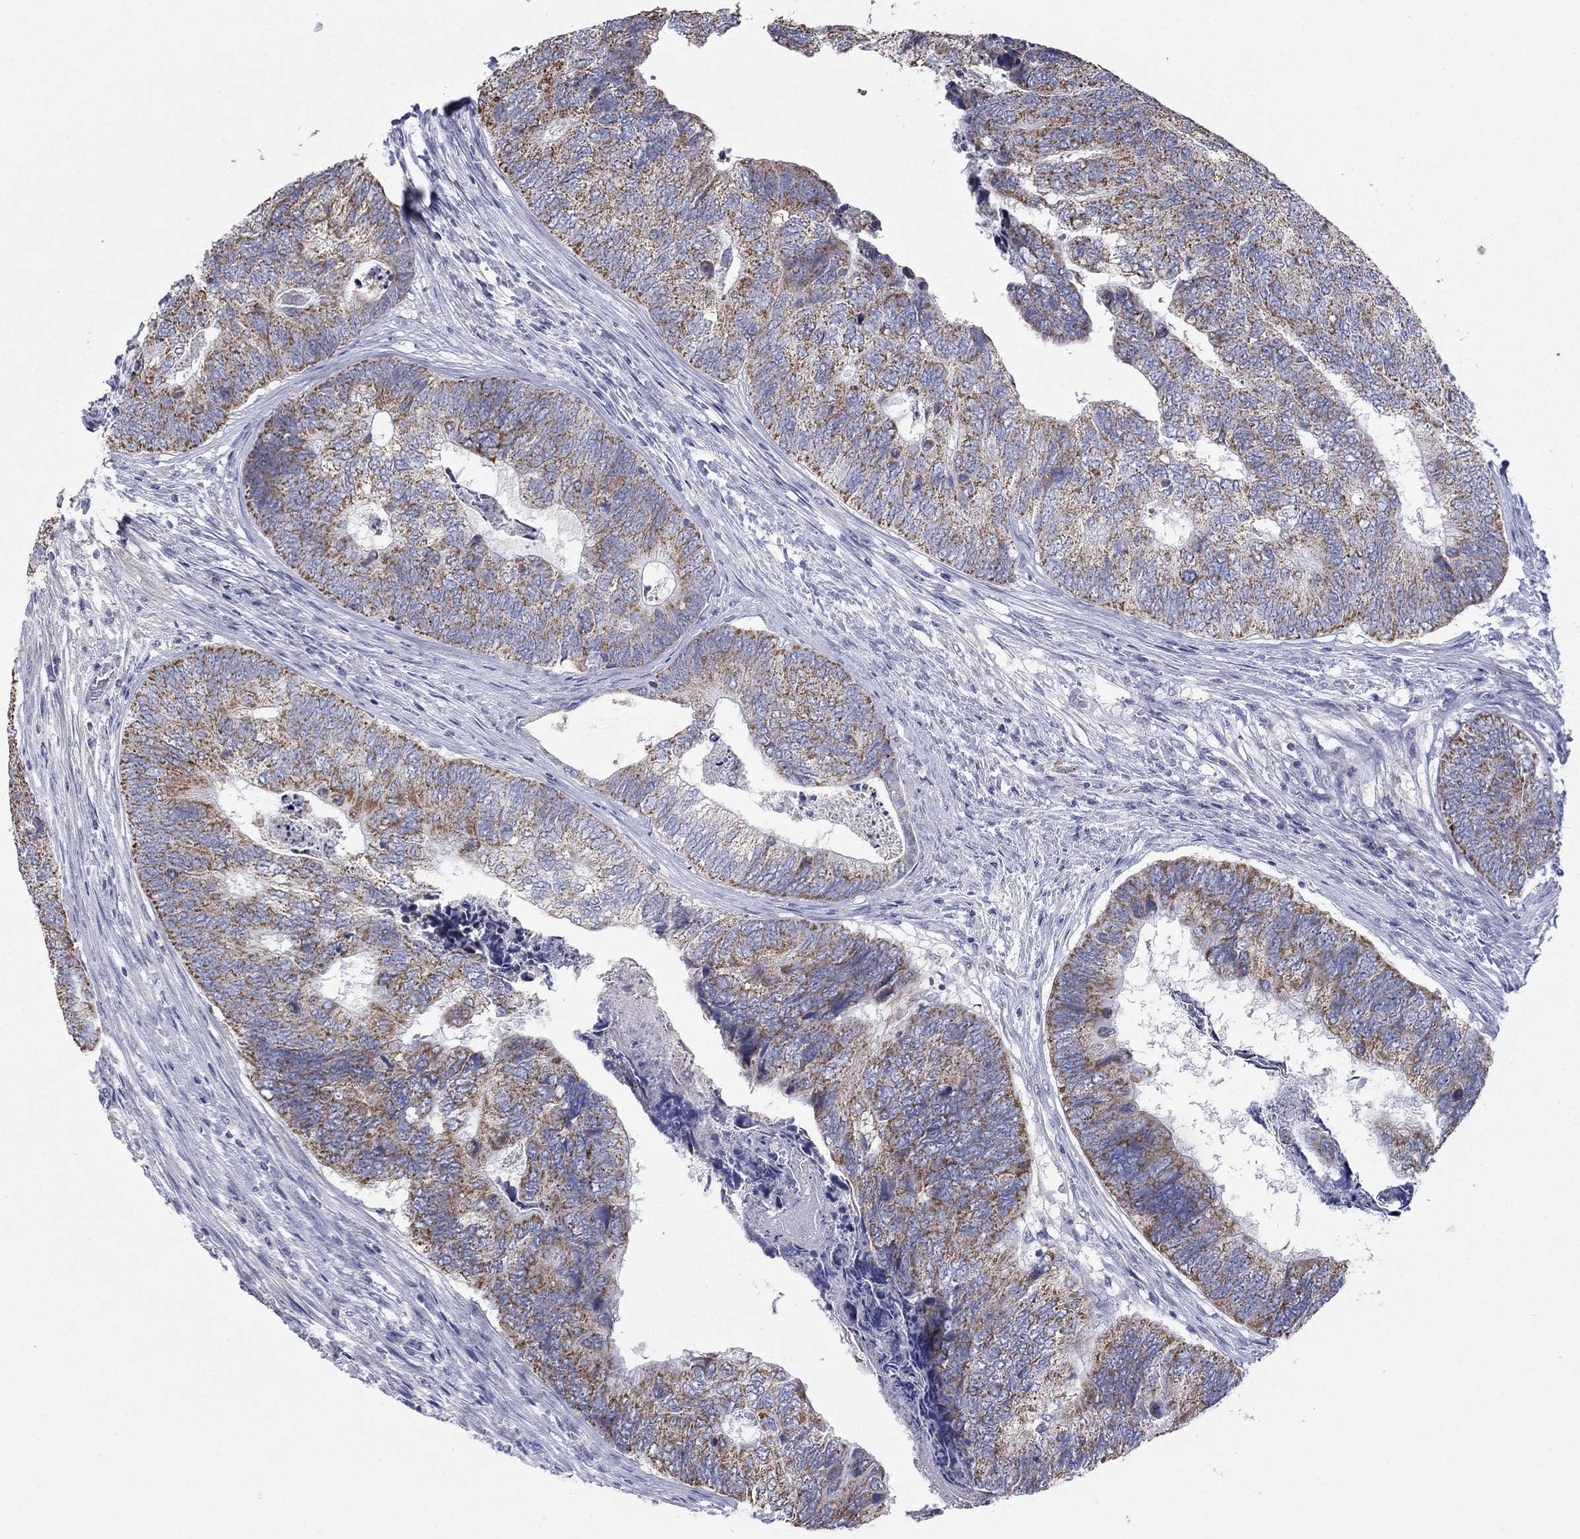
{"staining": {"intensity": "strong", "quantity": ">75%", "location": "cytoplasmic/membranous"}, "tissue": "colorectal cancer", "cell_type": "Tumor cells", "image_type": "cancer", "snomed": [{"axis": "morphology", "description": "Adenocarcinoma, NOS"}, {"axis": "topography", "description": "Colon"}], "caption": "Colorectal cancer was stained to show a protein in brown. There is high levels of strong cytoplasmic/membranous staining in approximately >75% of tumor cells.", "gene": "CLVS1", "patient": {"sex": "female", "age": 67}}